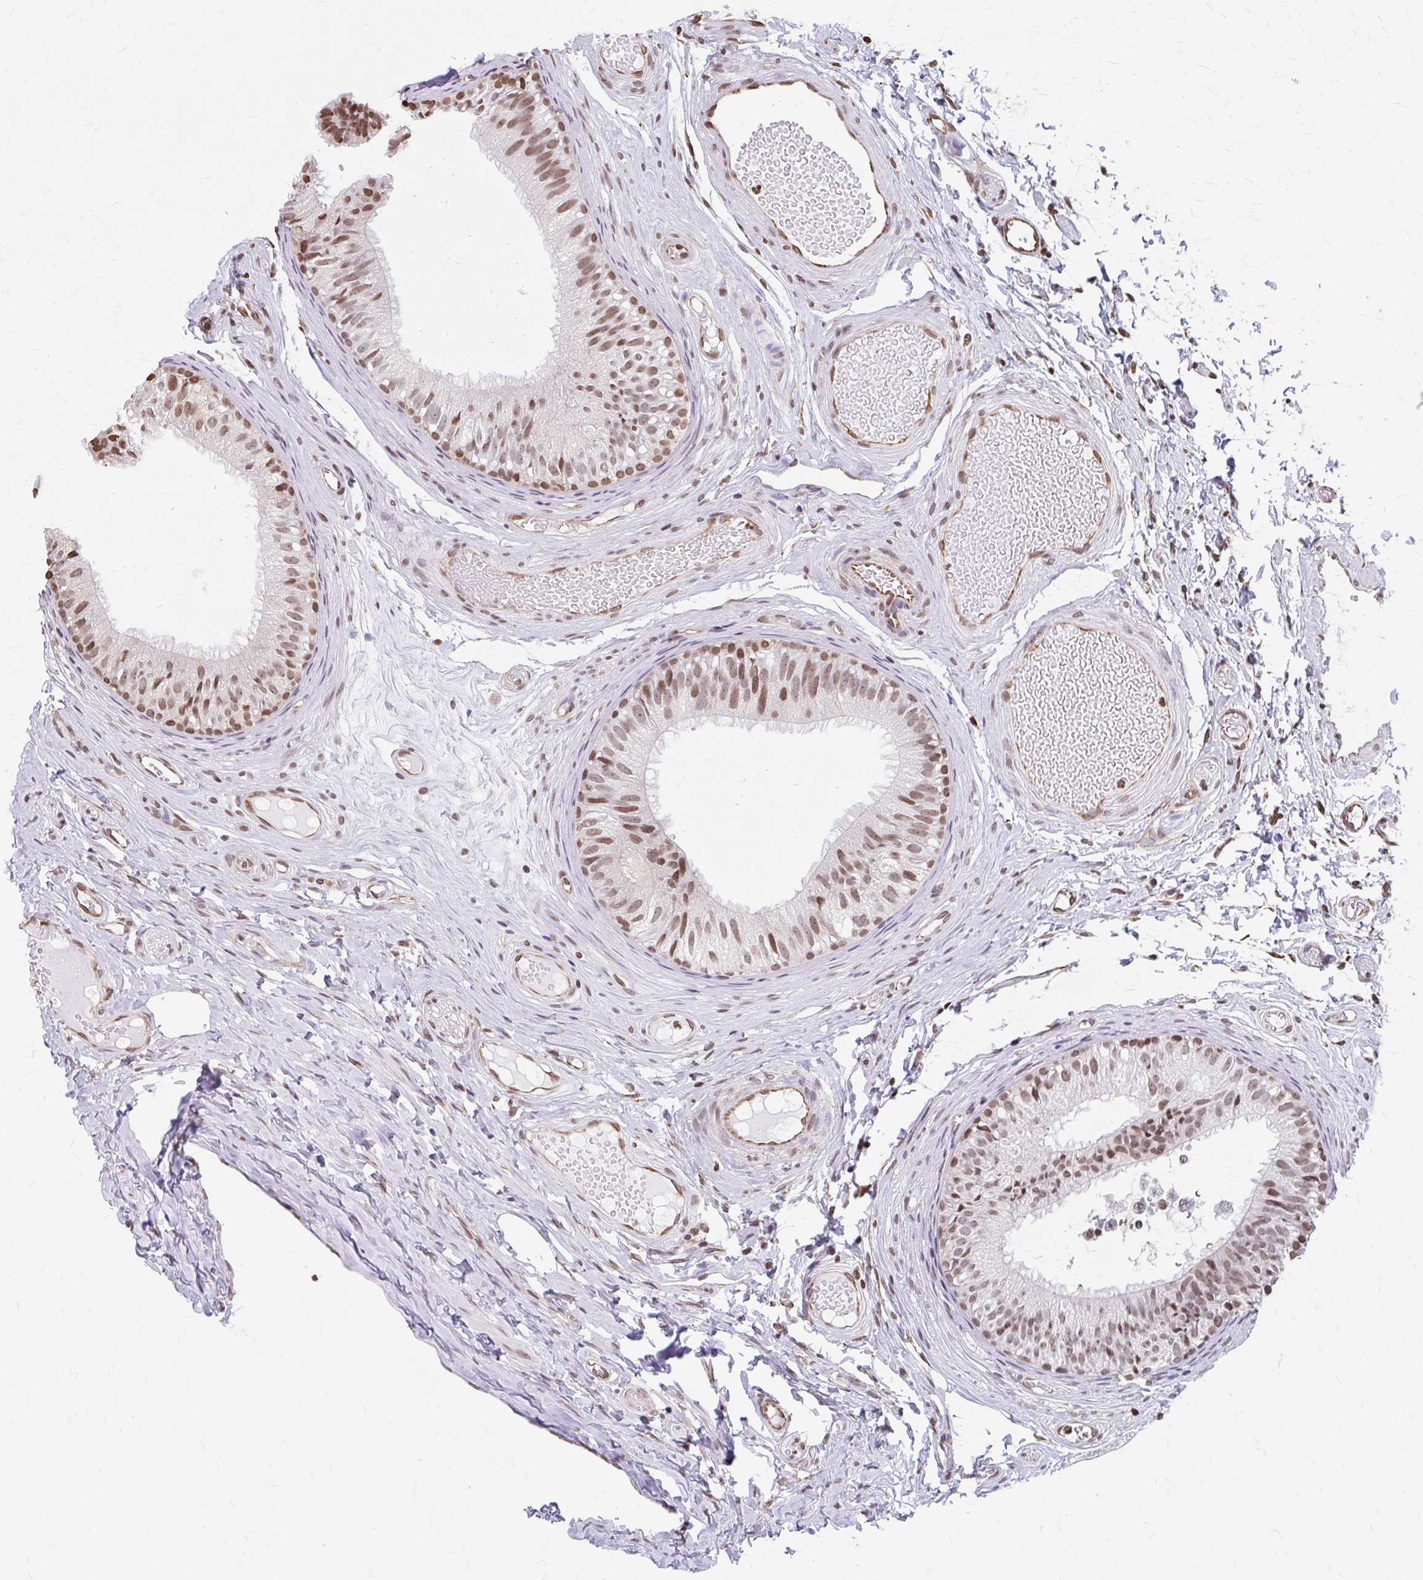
{"staining": {"intensity": "moderate", "quantity": ">75%", "location": "nuclear"}, "tissue": "epididymis", "cell_type": "Glandular cells", "image_type": "normal", "snomed": [{"axis": "morphology", "description": "Normal tissue, NOS"}, {"axis": "morphology", "description": "Seminoma, NOS"}, {"axis": "topography", "description": "Testis"}, {"axis": "topography", "description": "Epididymis"}], "caption": "Immunohistochemical staining of normal epididymis shows moderate nuclear protein staining in approximately >75% of glandular cells.", "gene": "ORC3", "patient": {"sex": "male", "age": 34}}